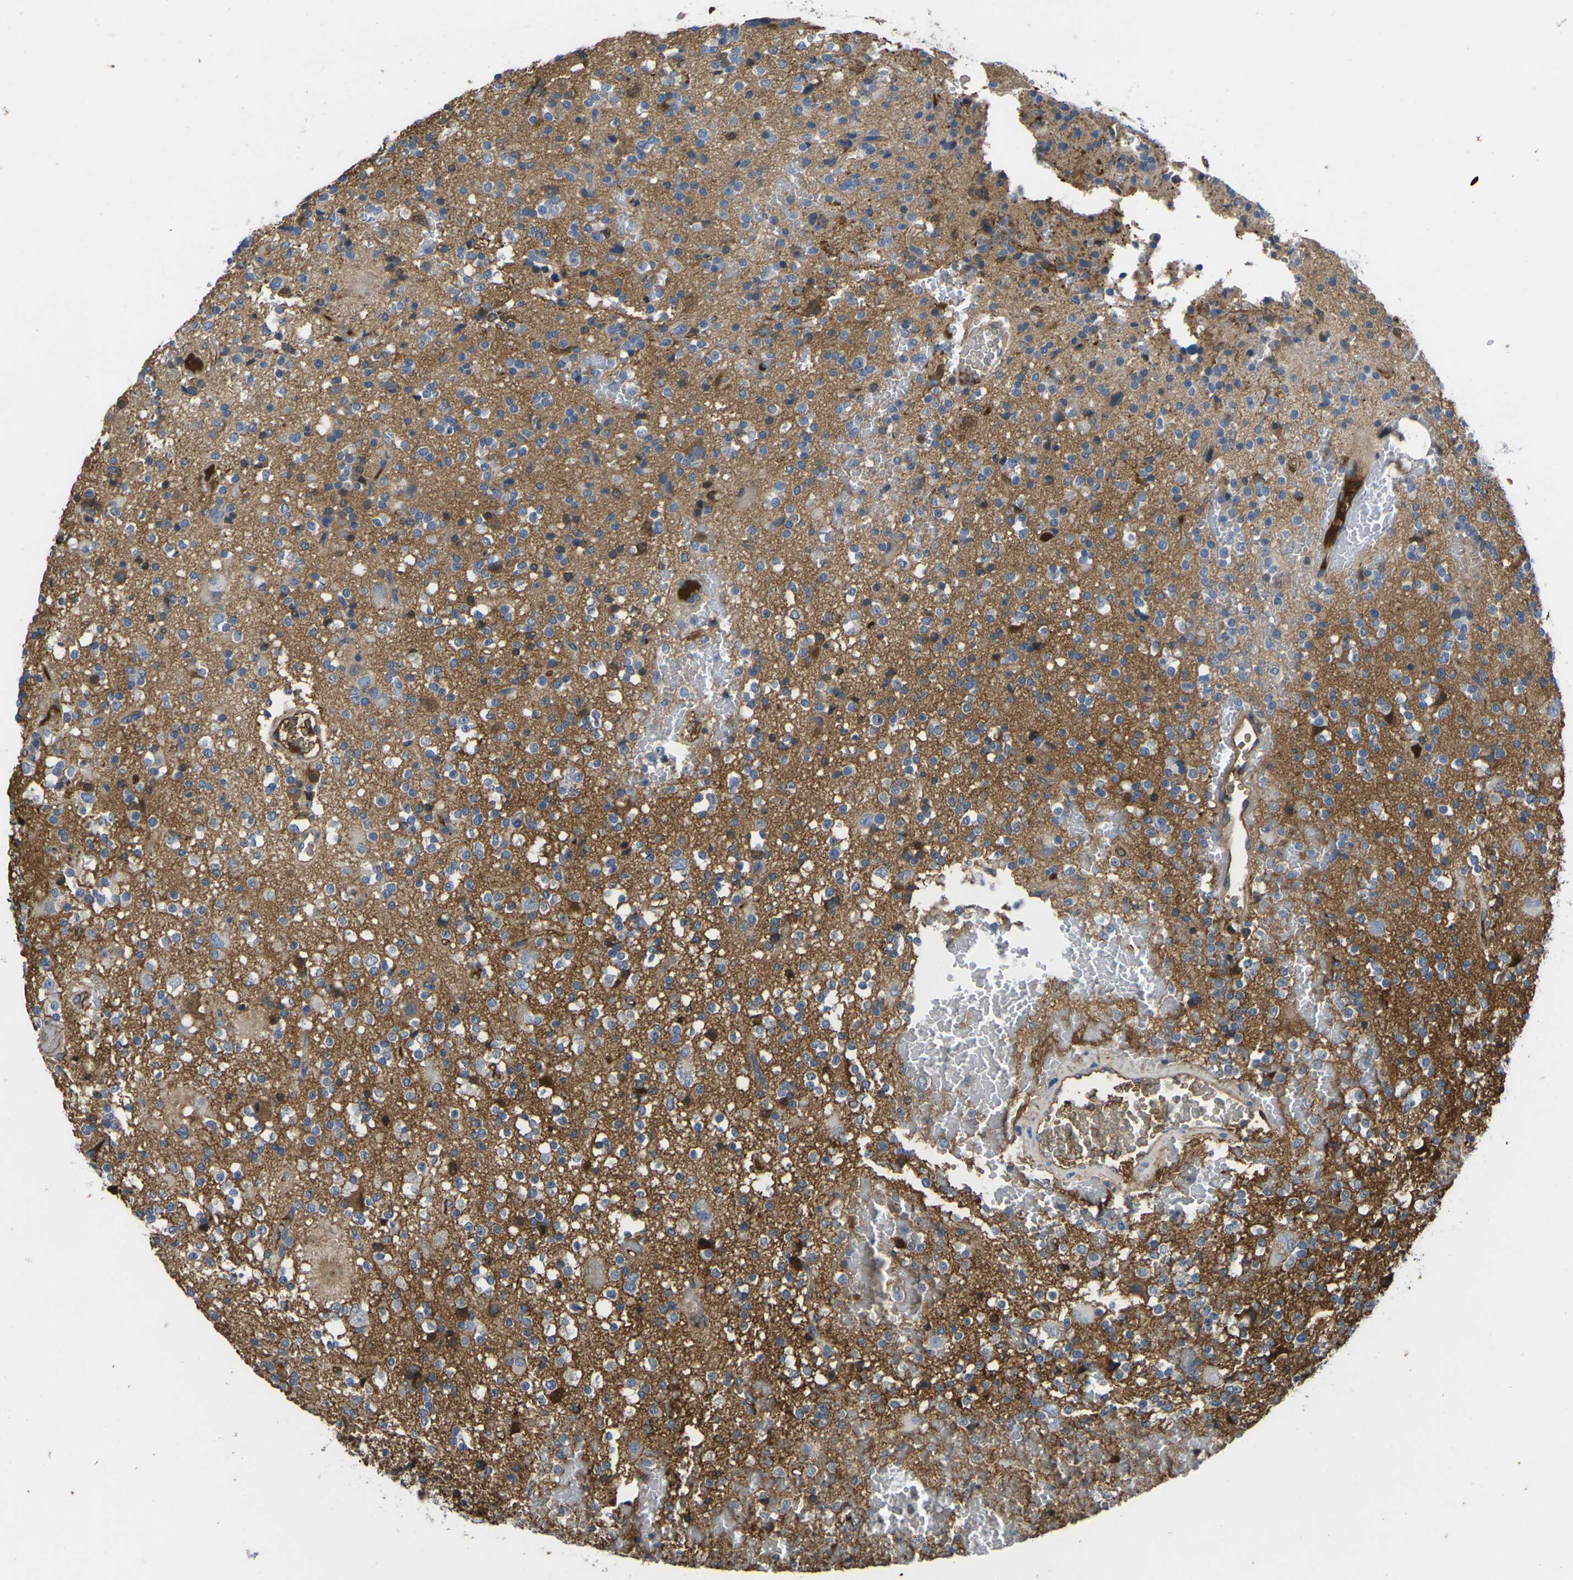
{"staining": {"intensity": "negative", "quantity": "none", "location": "none"}, "tissue": "glioma", "cell_type": "Tumor cells", "image_type": "cancer", "snomed": [{"axis": "morphology", "description": "Glioma, malignant, High grade"}, {"axis": "topography", "description": "Brain"}], "caption": "Tumor cells are negative for protein expression in human glioma.", "gene": "GREM2", "patient": {"sex": "male", "age": 47}}